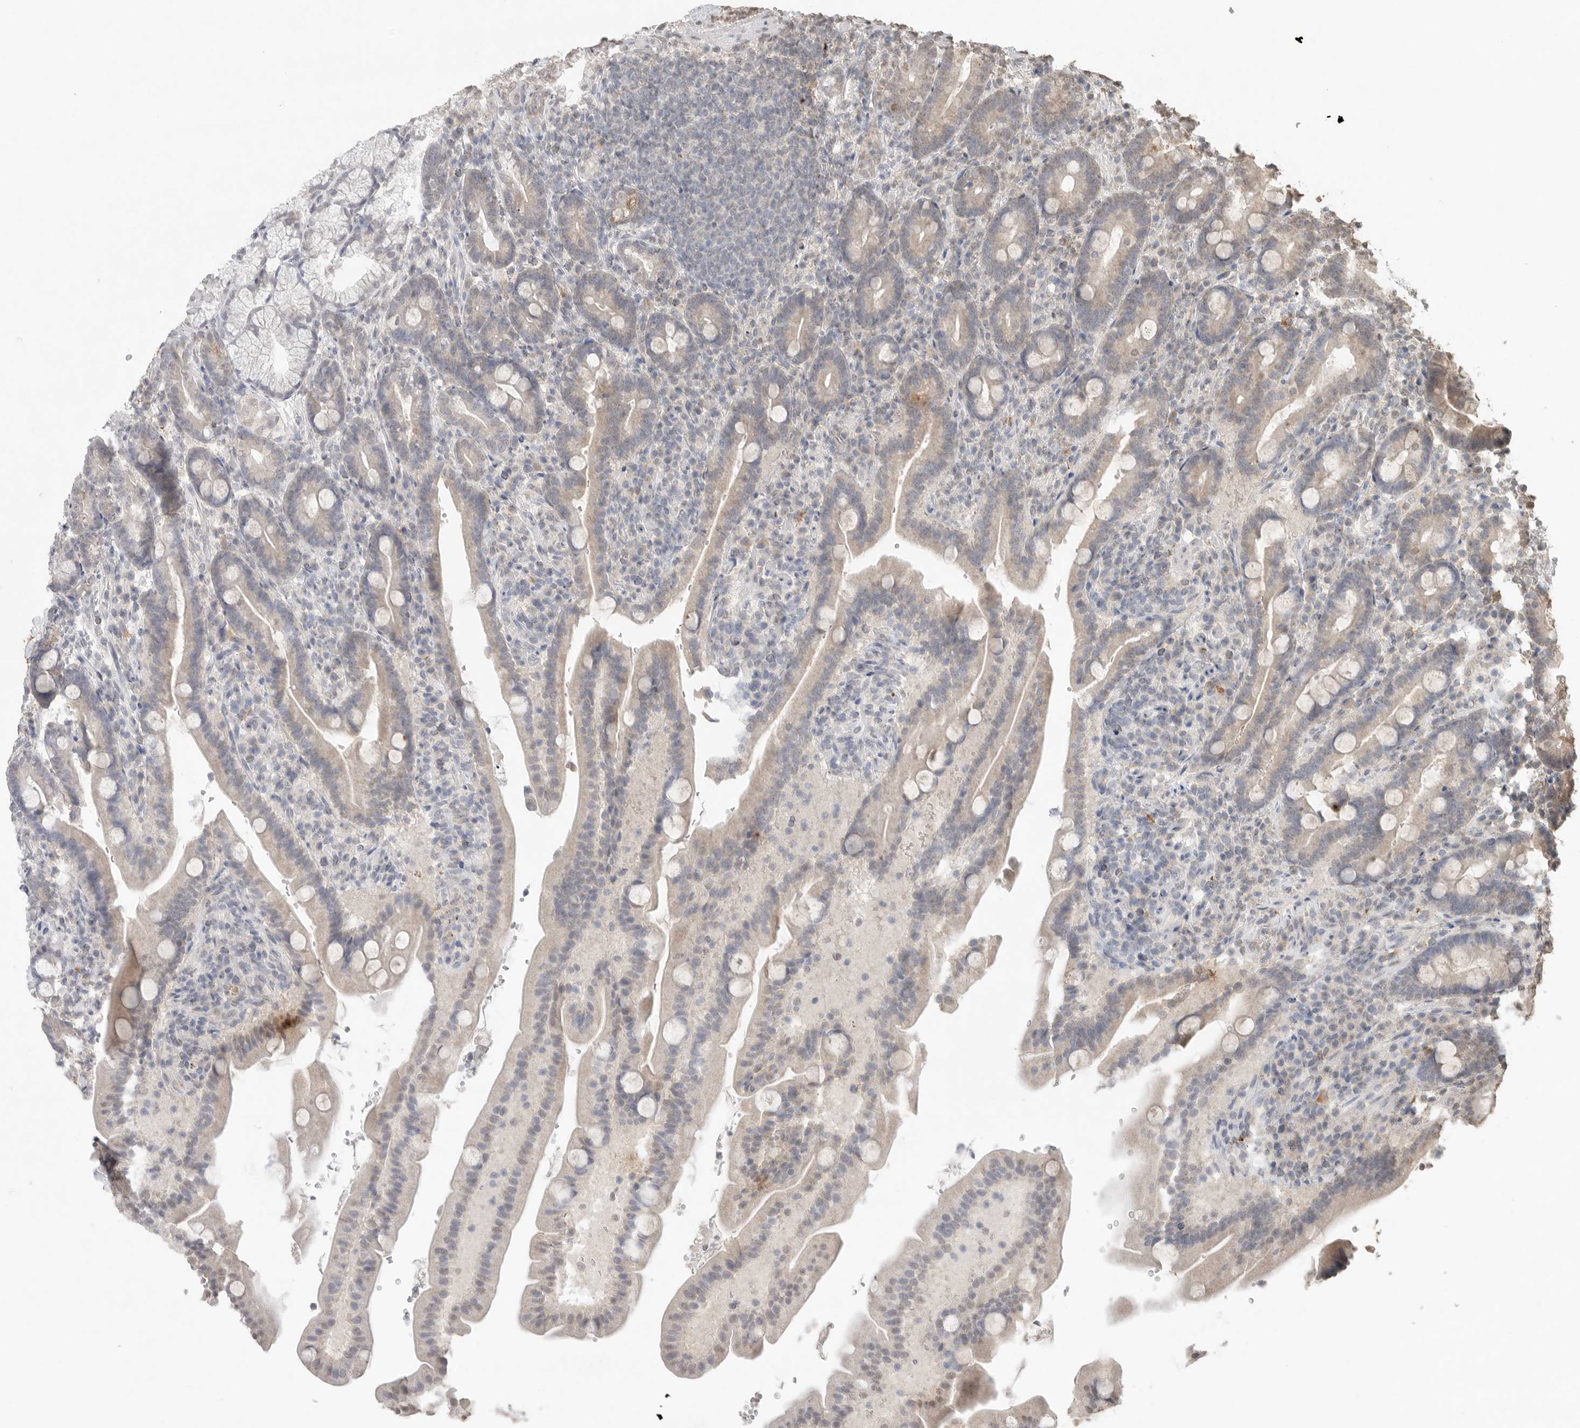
{"staining": {"intensity": "weak", "quantity": "<25%", "location": "cytoplasmic/membranous"}, "tissue": "duodenum", "cell_type": "Glandular cells", "image_type": "normal", "snomed": [{"axis": "morphology", "description": "Normal tissue, NOS"}, {"axis": "topography", "description": "Duodenum"}], "caption": "Immunohistochemistry of unremarkable human duodenum shows no expression in glandular cells. (DAB (3,3'-diaminobenzidine) immunohistochemistry (IHC), high magnification).", "gene": "KLK5", "patient": {"sex": "male", "age": 54}}